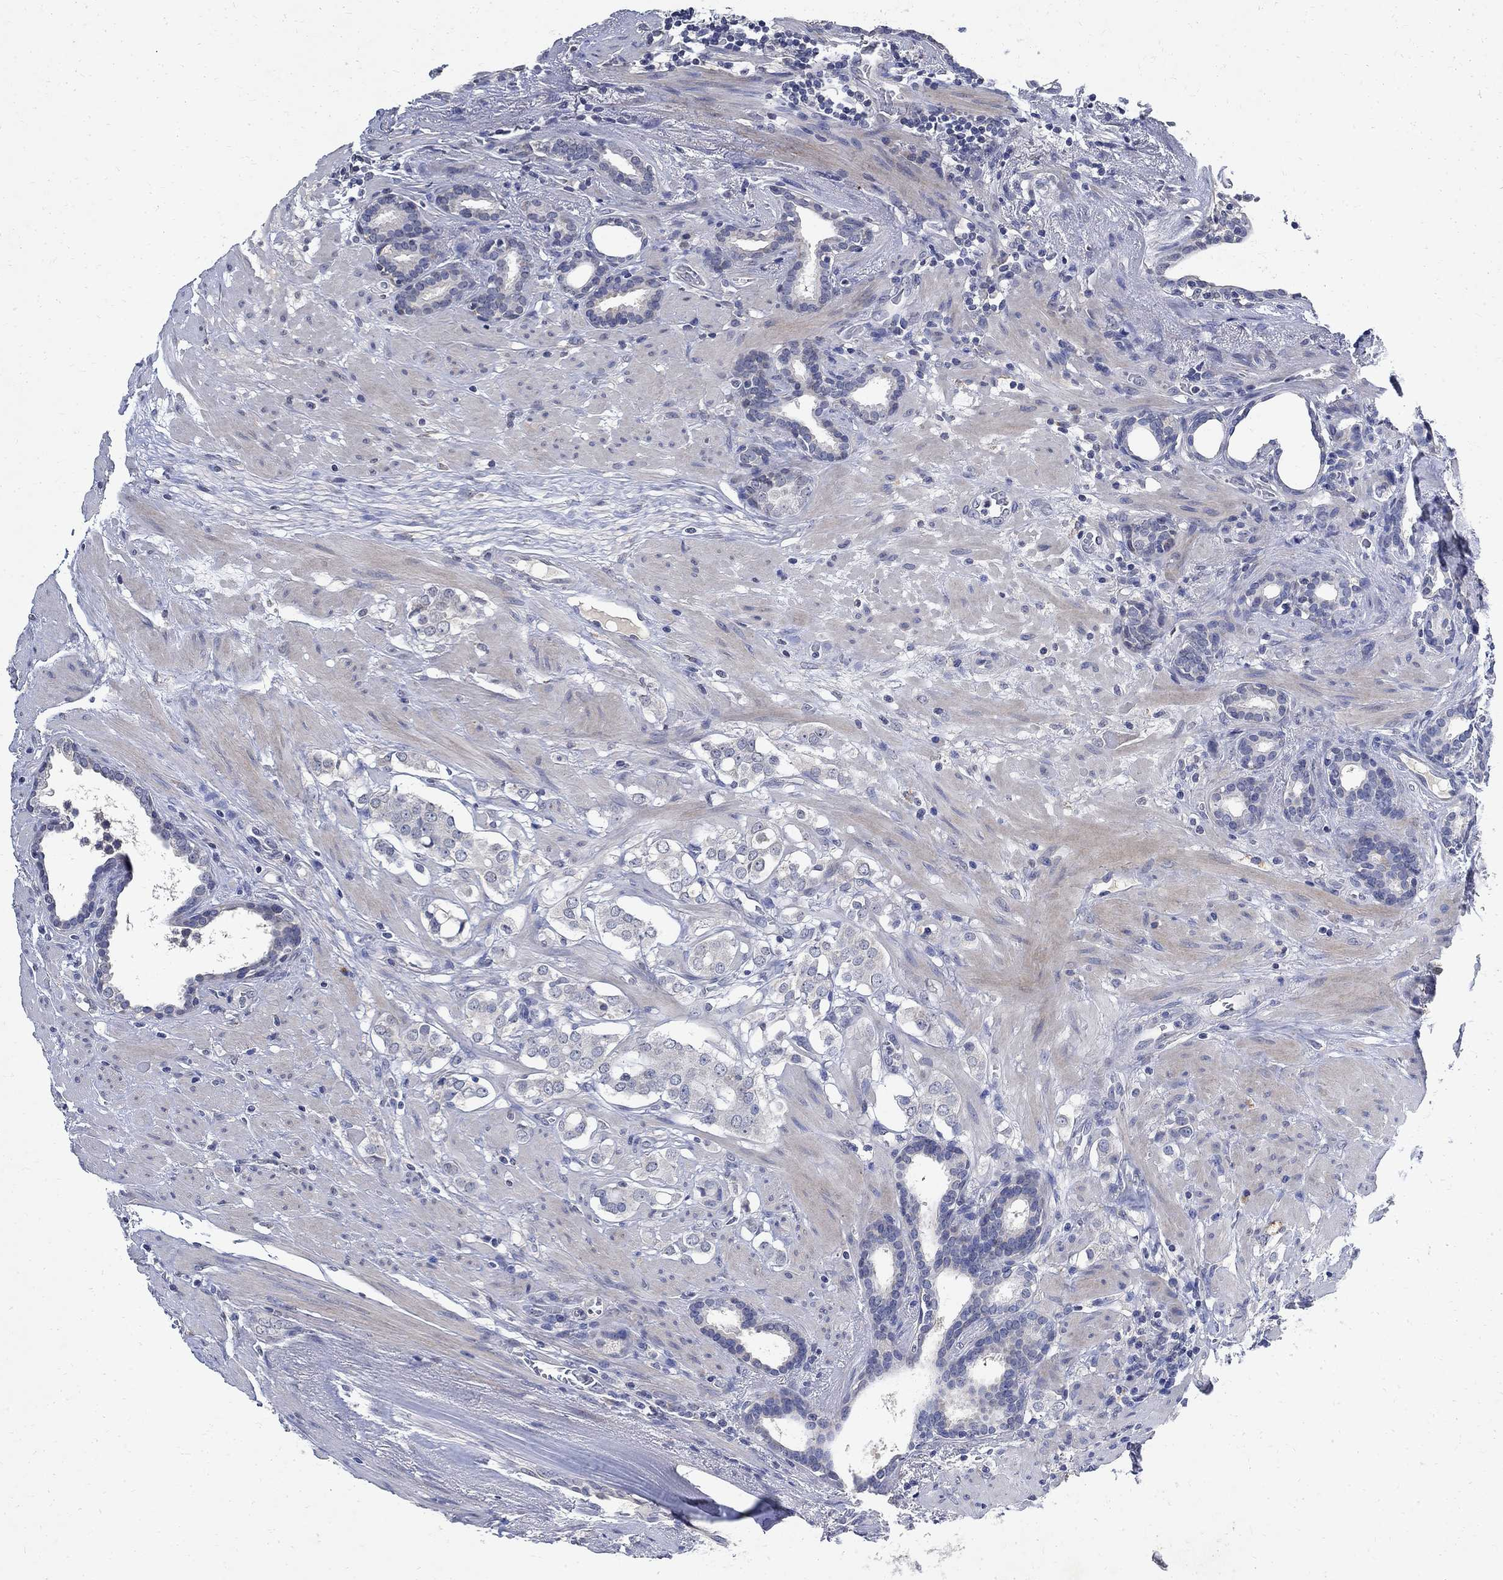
{"staining": {"intensity": "negative", "quantity": "none", "location": "none"}, "tissue": "prostate cancer", "cell_type": "Tumor cells", "image_type": "cancer", "snomed": [{"axis": "morphology", "description": "Adenocarcinoma, NOS"}, {"axis": "topography", "description": "Prostate"}], "caption": "Immunohistochemical staining of human adenocarcinoma (prostate) exhibits no significant positivity in tumor cells.", "gene": "TMEM169", "patient": {"sex": "male", "age": 66}}